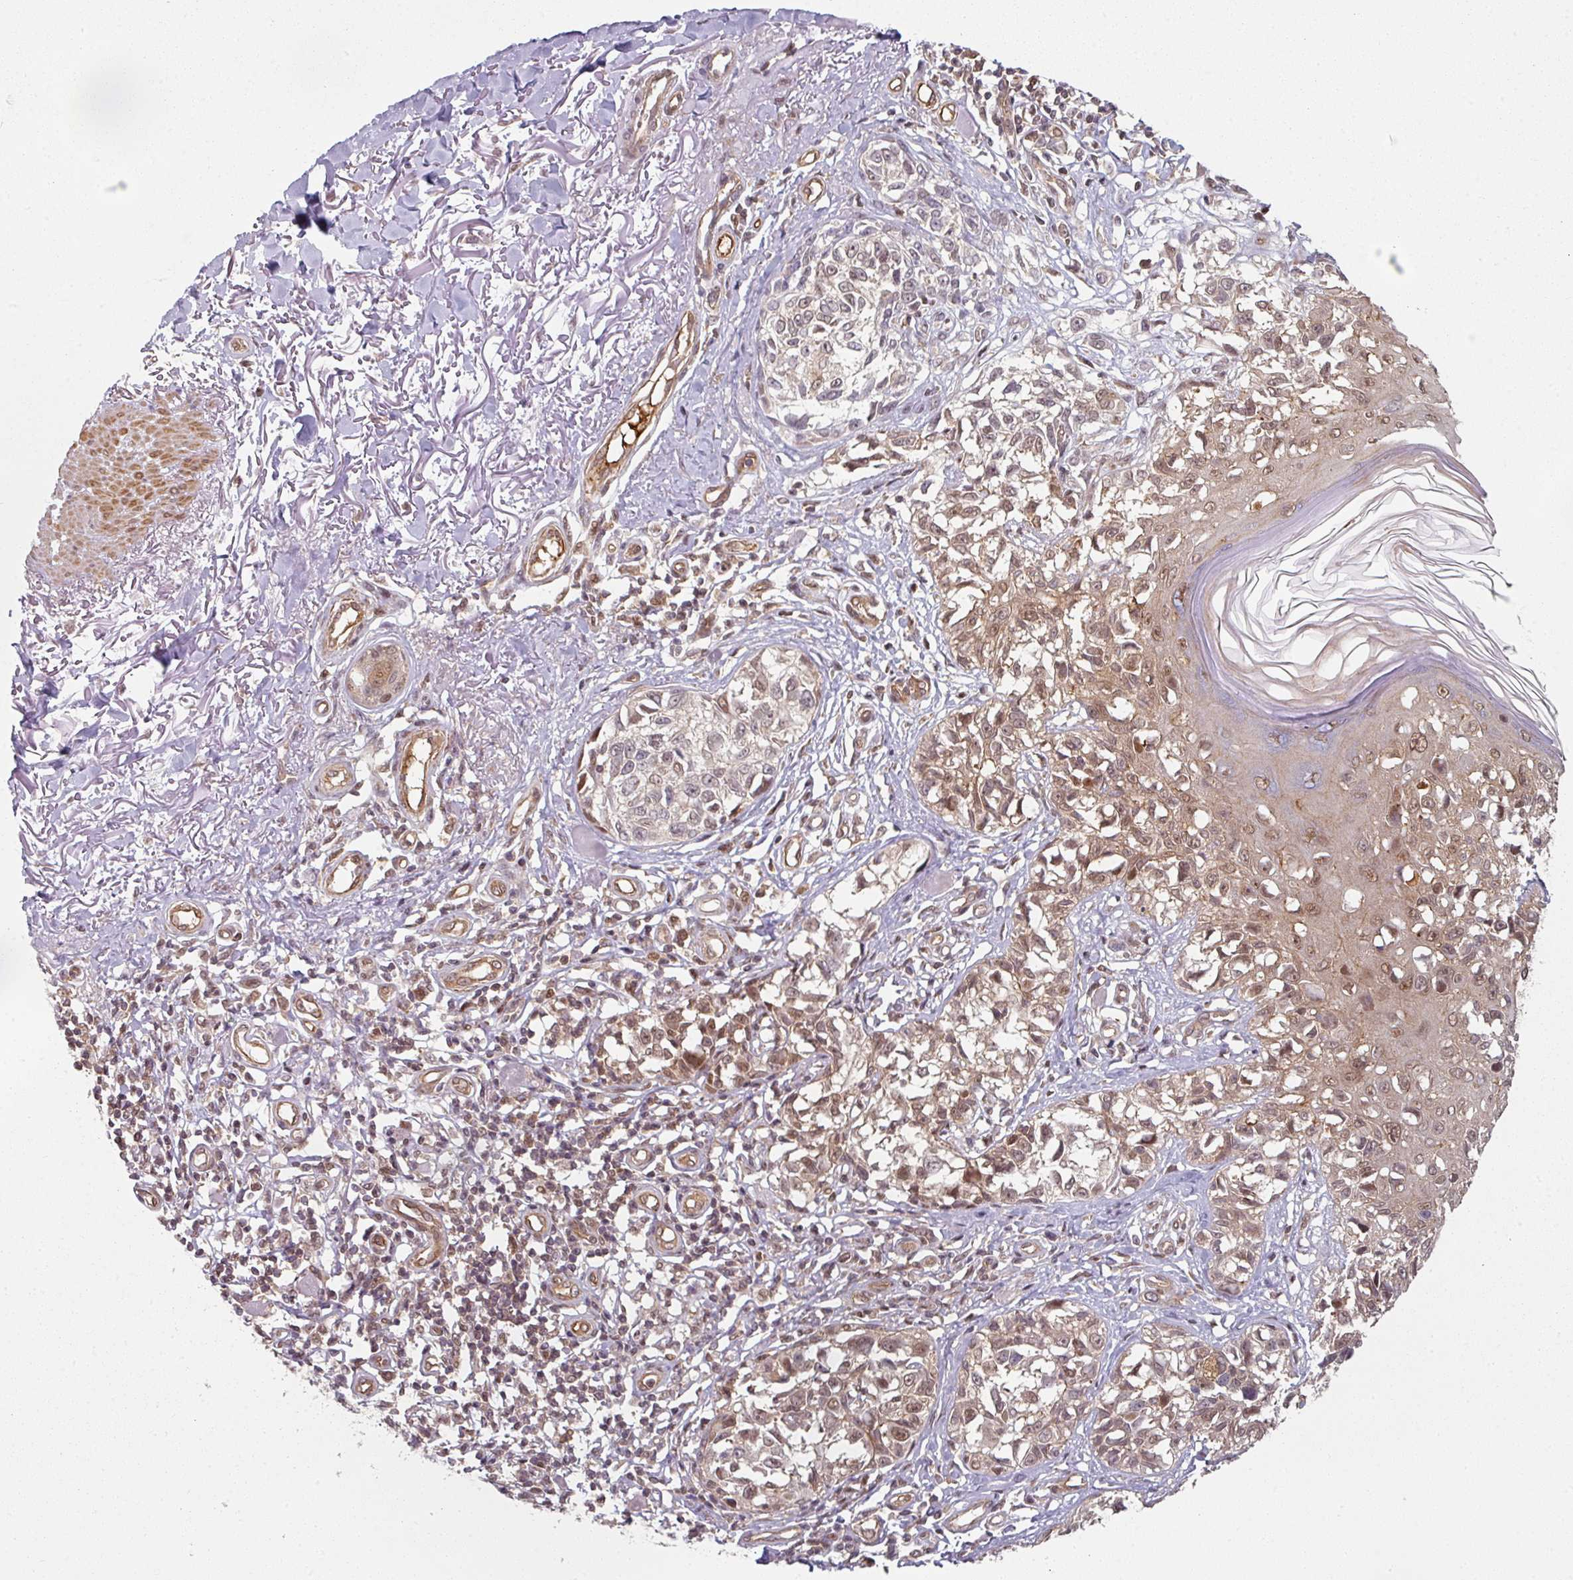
{"staining": {"intensity": "moderate", "quantity": "25%-75%", "location": "cytoplasmic/membranous,nuclear"}, "tissue": "melanoma", "cell_type": "Tumor cells", "image_type": "cancer", "snomed": [{"axis": "morphology", "description": "Malignant melanoma, NOS"}, {"axis": "topography", "description": "Skin"}], "caption": "This is an image of IHC staining of malignant melanoma, which shows moderate positivity in the cytoplasmic/membranous and nuclear of tumor cells.", "gene": "PSME3IP1", "patient": {"sex": "male", "age": 73}}